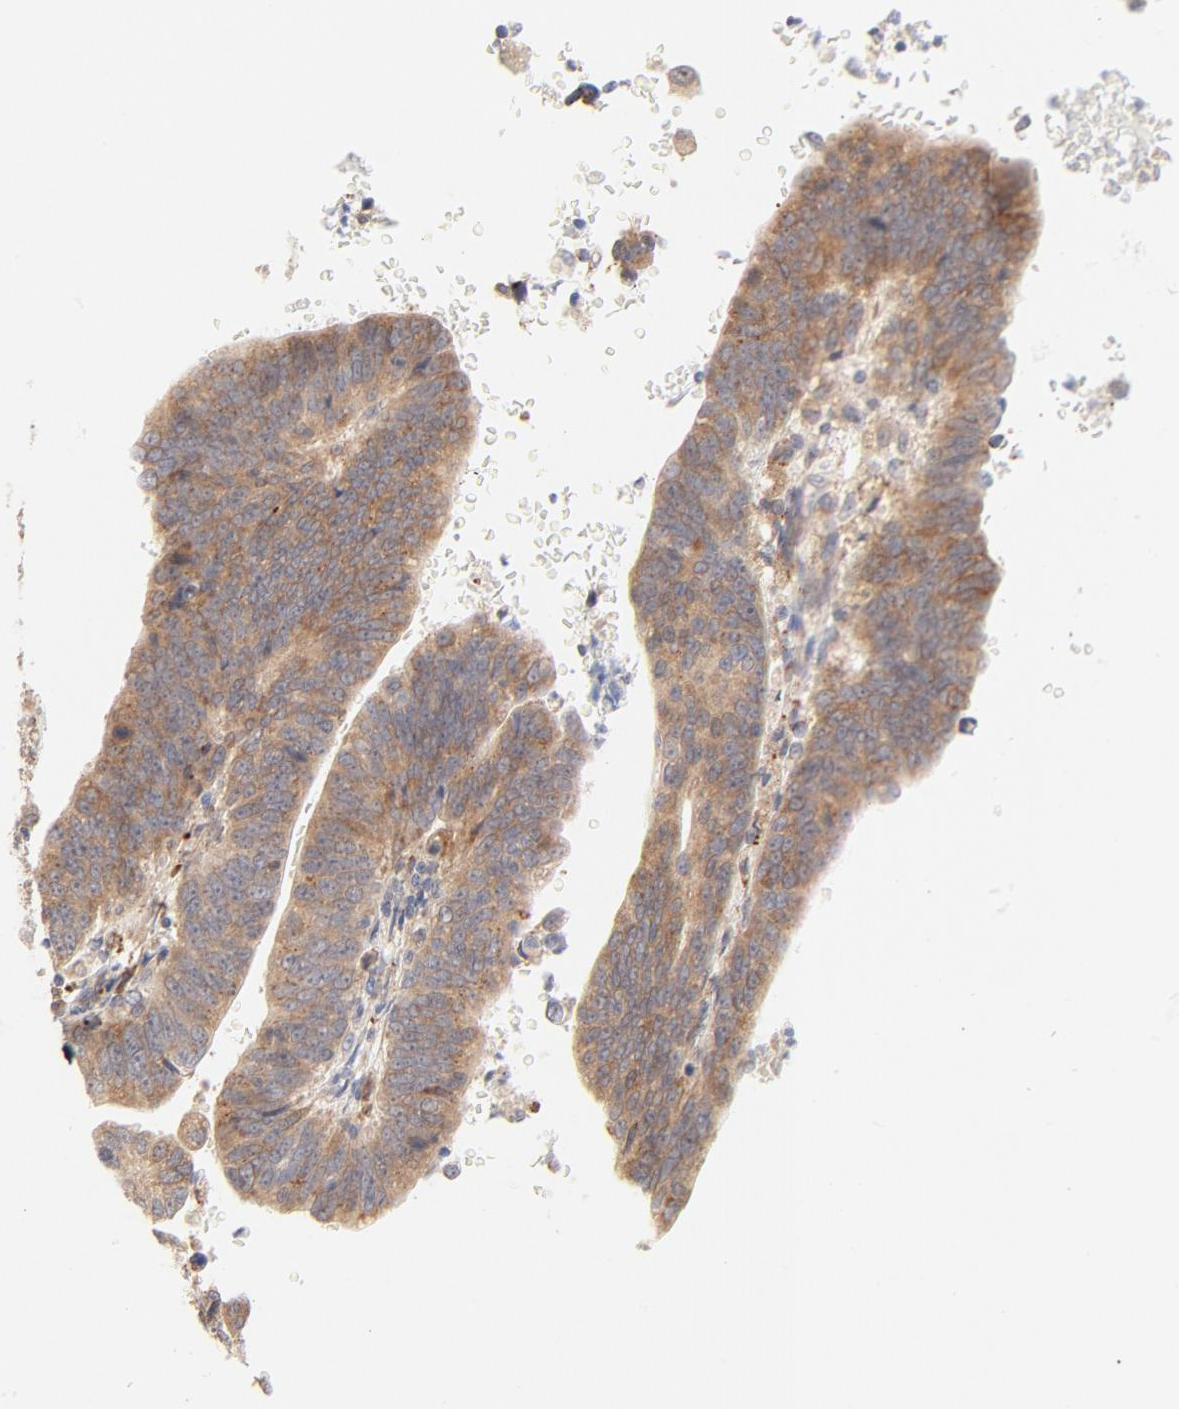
{"staining": {"intensity": "moderate", "quantity": ">75%", "location": "cytoplasmic/membranous"}, "tissue": "stomach cancer", "cell_type": "Tumor cells", "image_type": "cancer", "snomed": [{"axis": "morphology", "description": "Adenocarcinoma, NOS"}, {"axis": "topography", "description": "Stomach, upper"}], "caption": "Moderate cytoplasmic/membranous expression is identified in approximately >75% of tumor cells in stomach adenocarcinoma. The staining was performed using DAB (3,3'-diaminobenzidine) to visualize the protein expression in brown, while the nuclei were stained in blue with hematoxylin (Magnification: 20x).", "gene": "PARP12", "patient": {"sex": "female", "age": 50}}